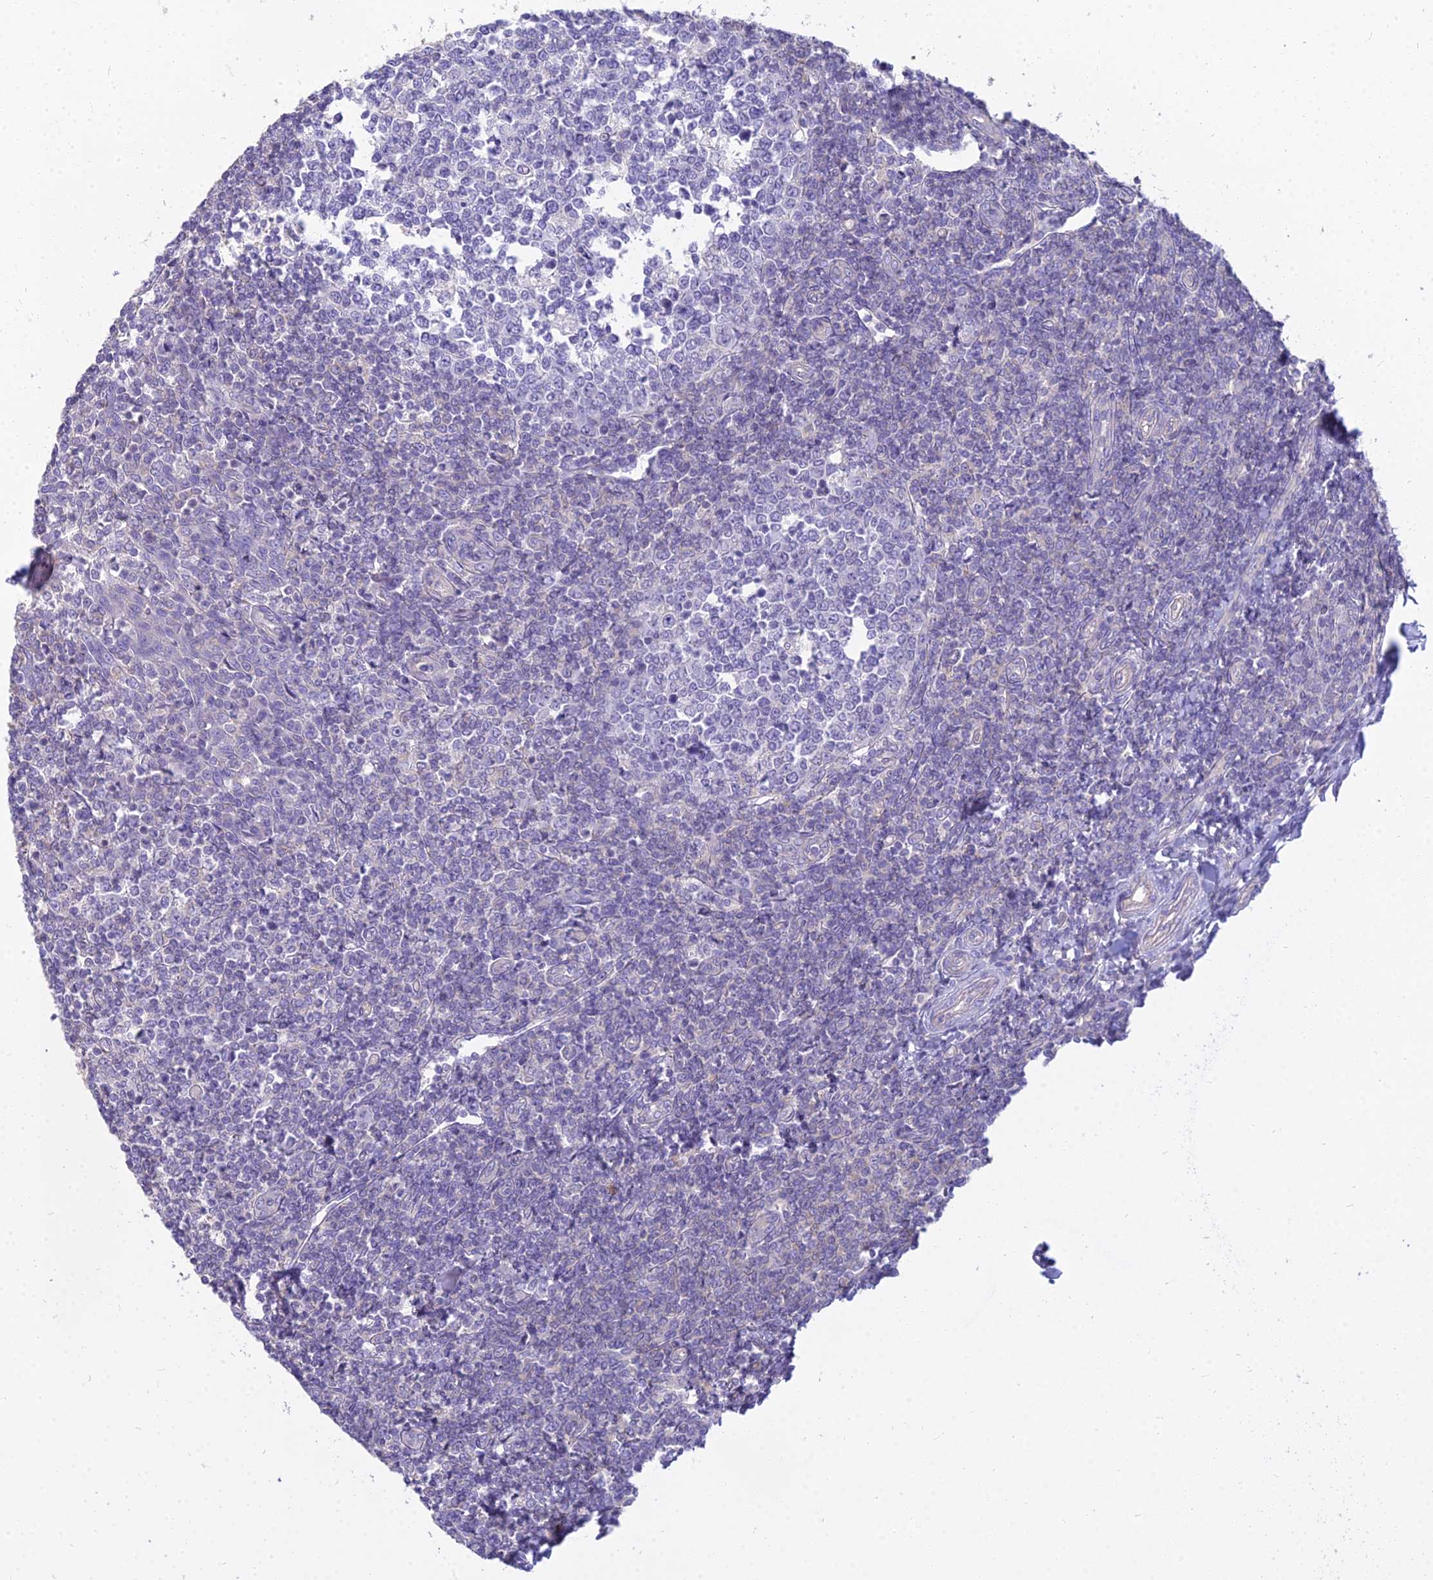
{"staining": {"intensity": "negative", "quantity": "none", "location": "none"}, "tissue": "tonsil", "cell_type": "Germinal center cells", "image_type": "normal", "snomed": [{"axis": "morphology", "description": "Normal tissue, NOS"}, {"axis": "topography", "description": "Tonsil"}], "caption": "Immunohistochemistry (IHC) photomicrograph of normal human tonsil stained for a protein (brown), which exhibits no expression in germinal center cells. The staining is performed using DAB (3,3'-diaminobenzidine) brown chromogen with nuclei counter-stained in using hematoxylin.", "gene": "SMIM24", "patient": {"sex": "female", "age": 19}}